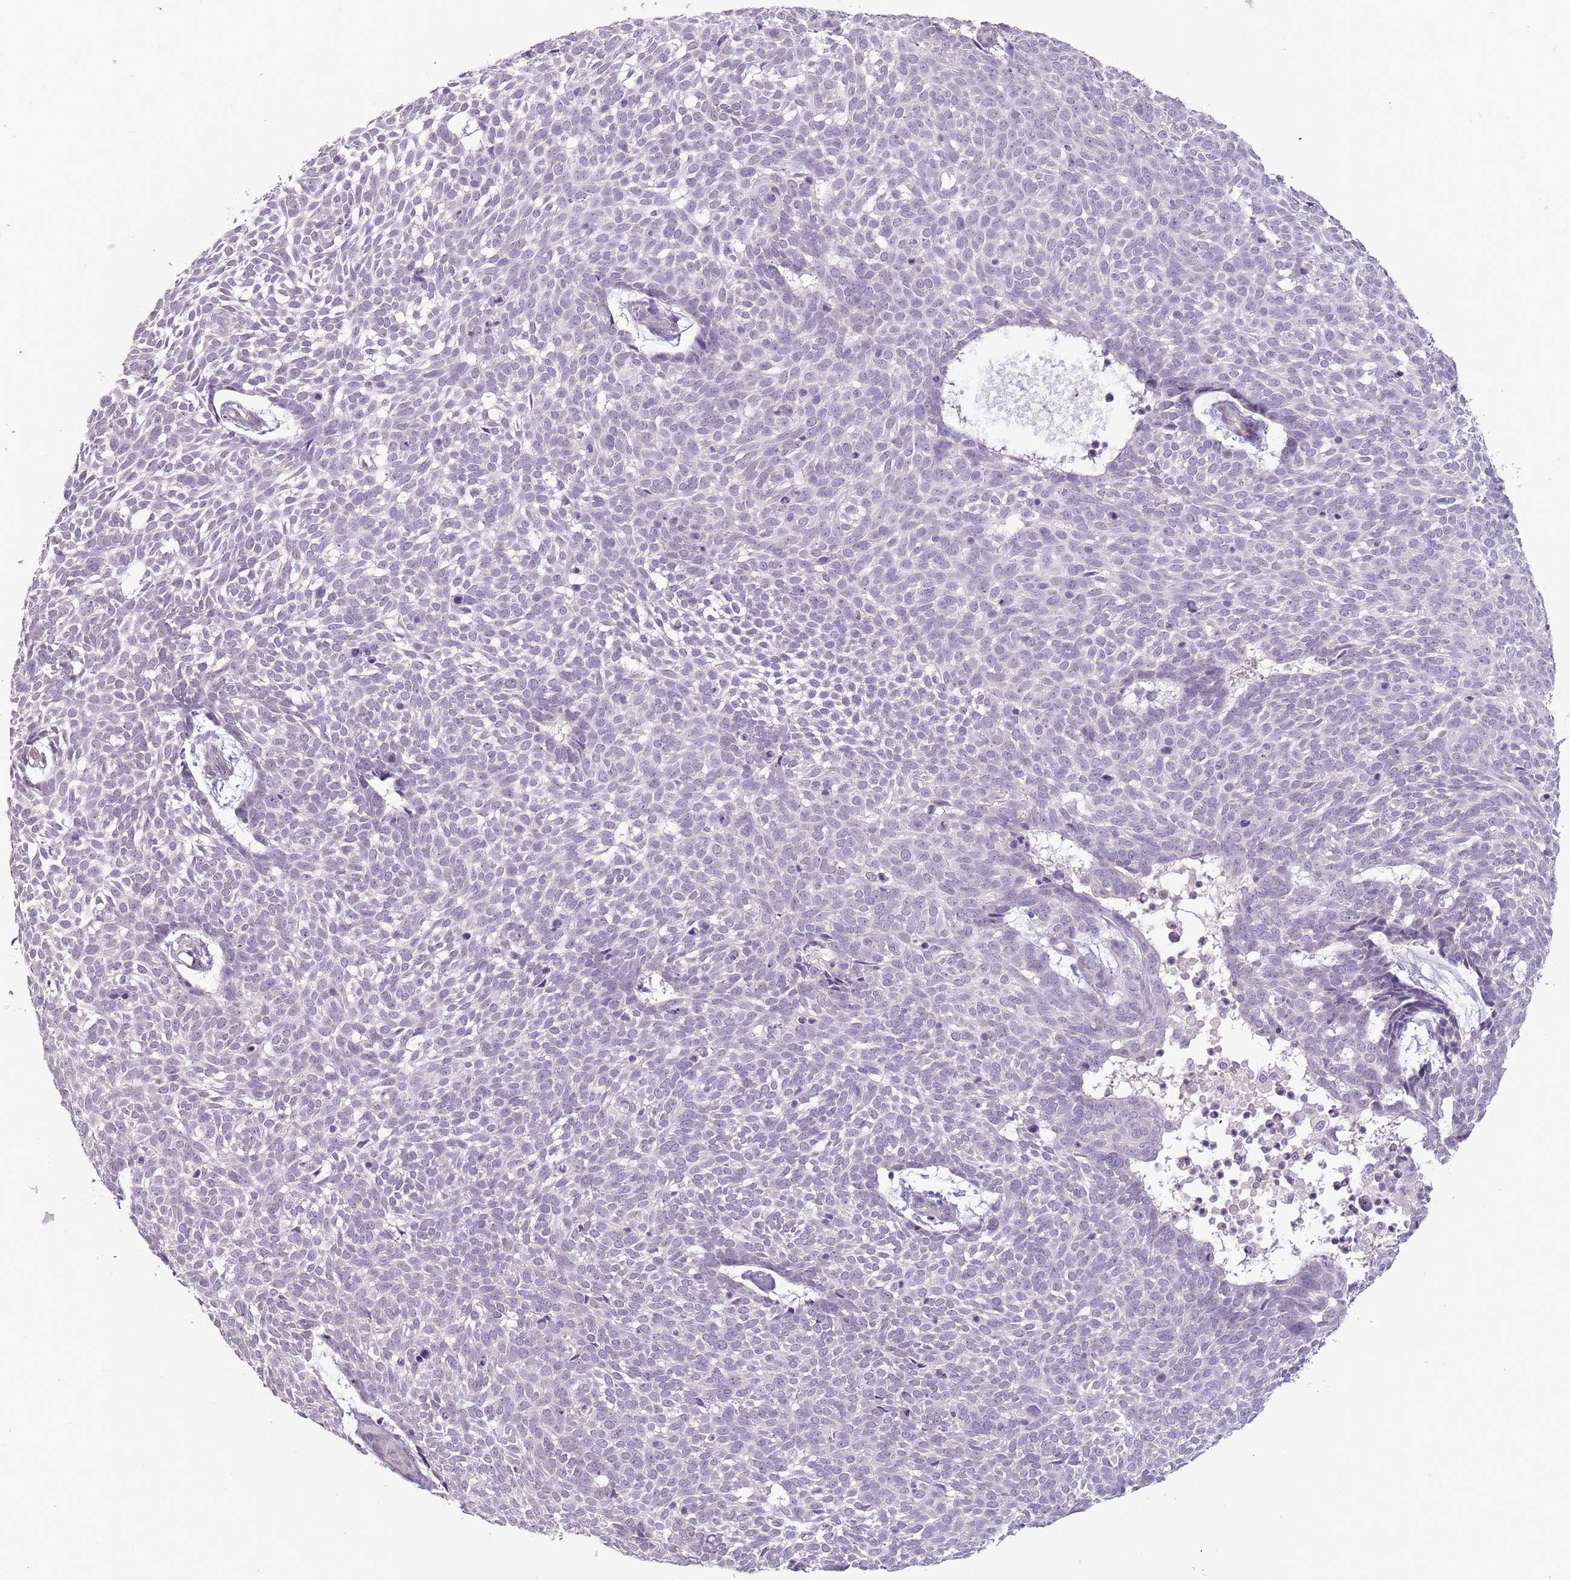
{"staining": {"intensity": "negative", "quantity": "none", "location": "none"}, "tissue": "skin cancer", "cell_type": "Tumor cells", "image_type": "cancer", "snomed": [{"axis": "morphology", "description": "Basal cell carcinoma"}, {"axis": "topography", "description": "Skin"}], "caption": "Micrograph shows no significant protein staining in tumor cells of skin cancer.", "gene": "RFX2", "patient": {"sex": "male", "age": 61}}